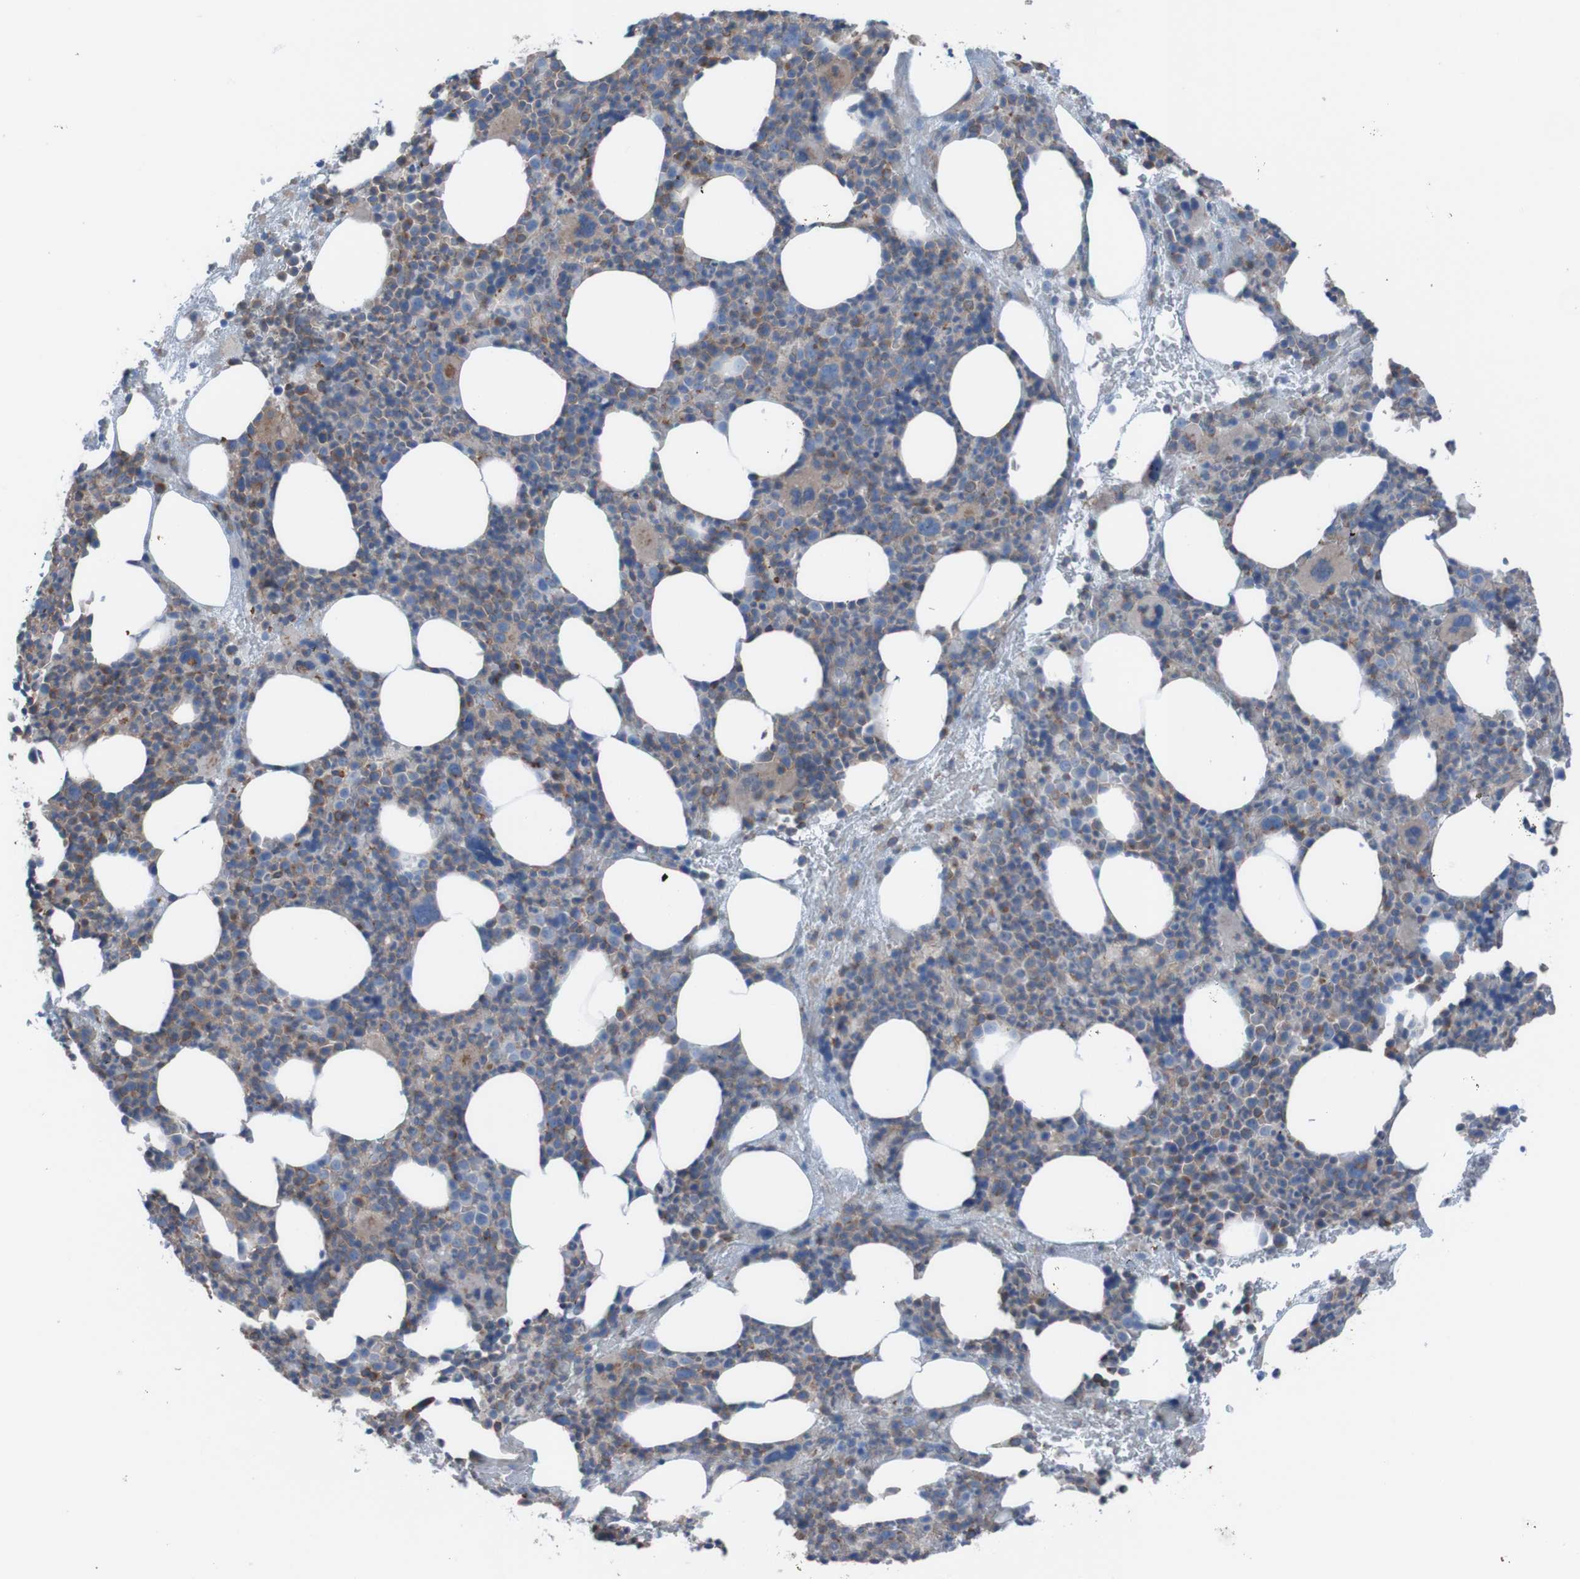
{"staining": {"intensity": "strong", "quantity": "<25%", "location": "cytoplasmic/membranous"}, "tissue": "bone marrow", "cell_type": "Hematopoietic cells", "image_type": "normal", "snomed": [{"axis": "morphology", "description": "Normal tissue, NOS"}, {"axis": "morphology", "description": "Inflammation, NOS"}, {"axis": "topography", "description": "Bone marrow"}], "caption": "The photomicrograph shows staining of unremarkable bone marrow, revealing strong cytoplasmic/membranous protein expression (brown color) within hematopoietic cells.", "gene": "MINAR1", "patient": {"sex": "male", "age": 73}}